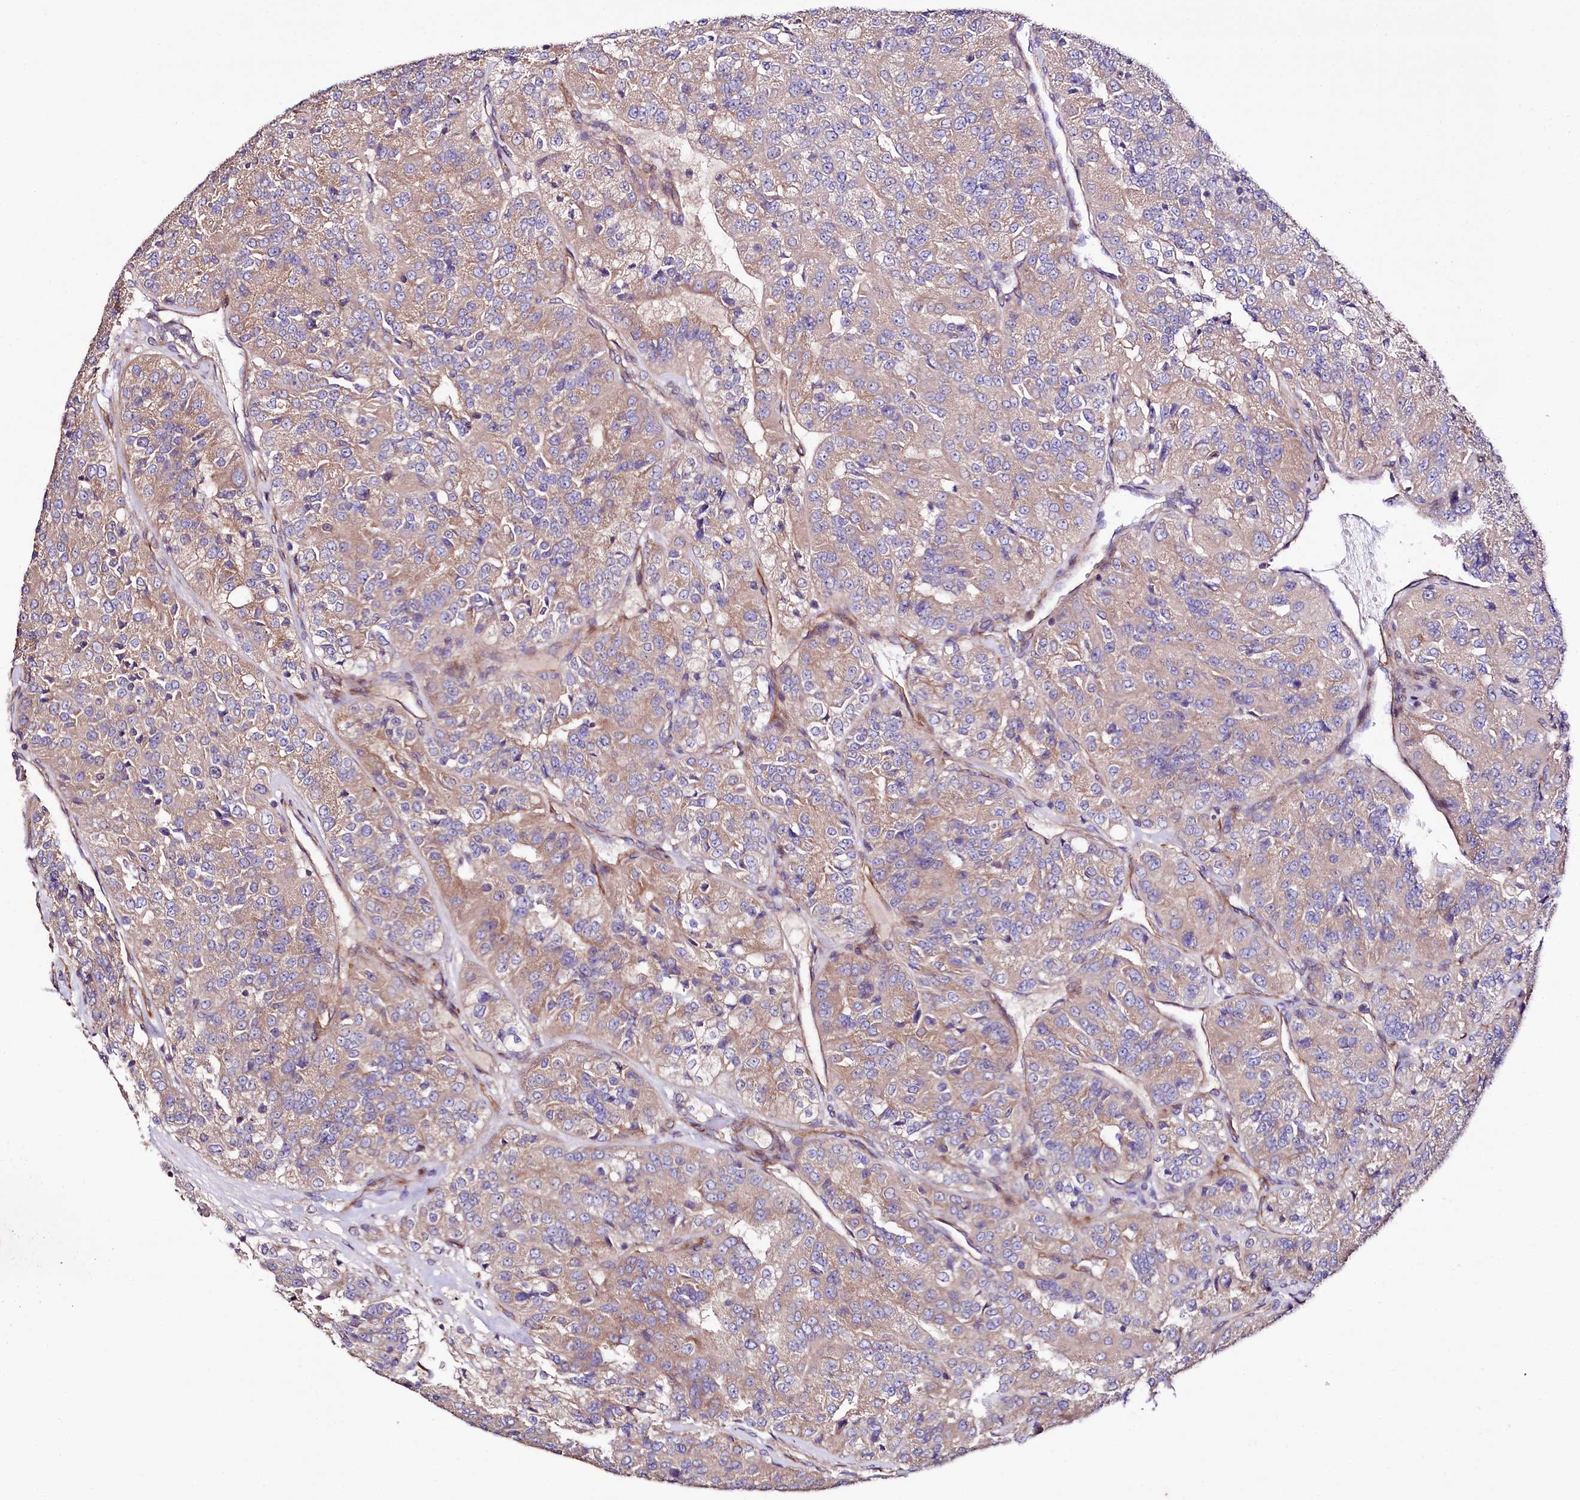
{"staining": {"intensity": "weak", "quantity": ">75%", "location": "cytoplasmic/membranous"}, "tissue": "renal cancer", "cell_type": "Tumor cells", "image_type": "cancer", "snomed": [{"axis": "morphology", "description": "Adenocarcinoma, NOS"}, {"axis": "topography", "description": "Kidney"}], "caption": "Weak cytoplasmic/membranous expression is appreciated in approximately >75% of tumor cells in adenocarcinoma (renal). The staining was performed using DAB (3,3'-diaminobenzidine) to visualize the protein expression in brown, while the nuclei were stained in blue with hematoxylin (Magnification: 20x).", "gene": "SPATS2", "patient": {"sex": "female", "age": 63}}